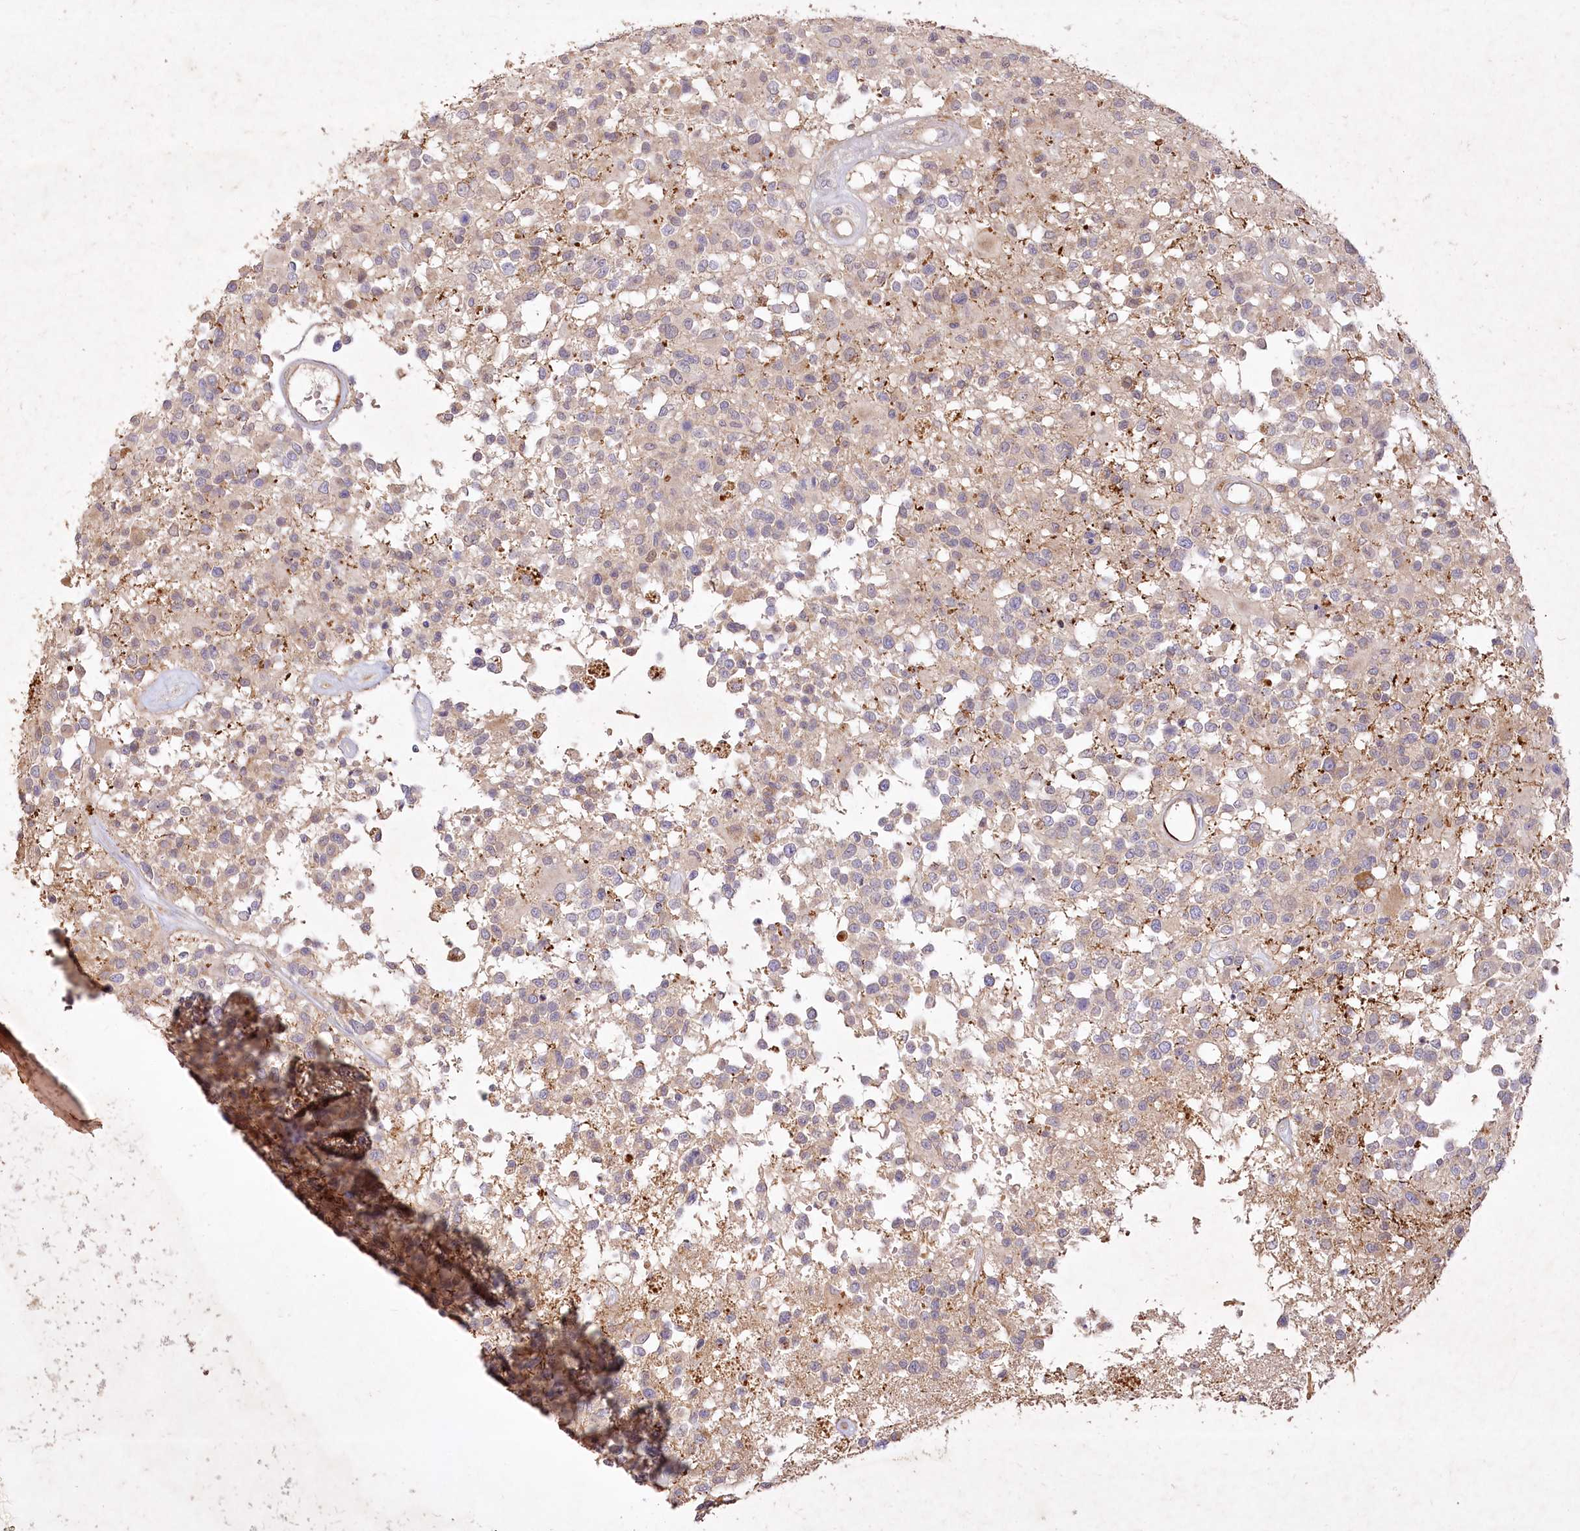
{"staining": {"intensity": "negative", "quantity": "none", "location": "none"}, "tissue": "glioma", "cell_type": "Tumor cells", "image_type": "cancer", "snomed": [{"axis": "morphology", "description": "Glioma, malignant, High grade"}, {"axis": "morphology", "description": "Glioblastoma, NOS"}, {"axis": "topography", "description": "Brain"}], "caption": "DAB immunohistochemical staining of human malignant high-grade glioma reveals no significant staining in tumor cells.", "gene": "IRAK1BP1", "patient": {"sex": "male", "age": 60}}